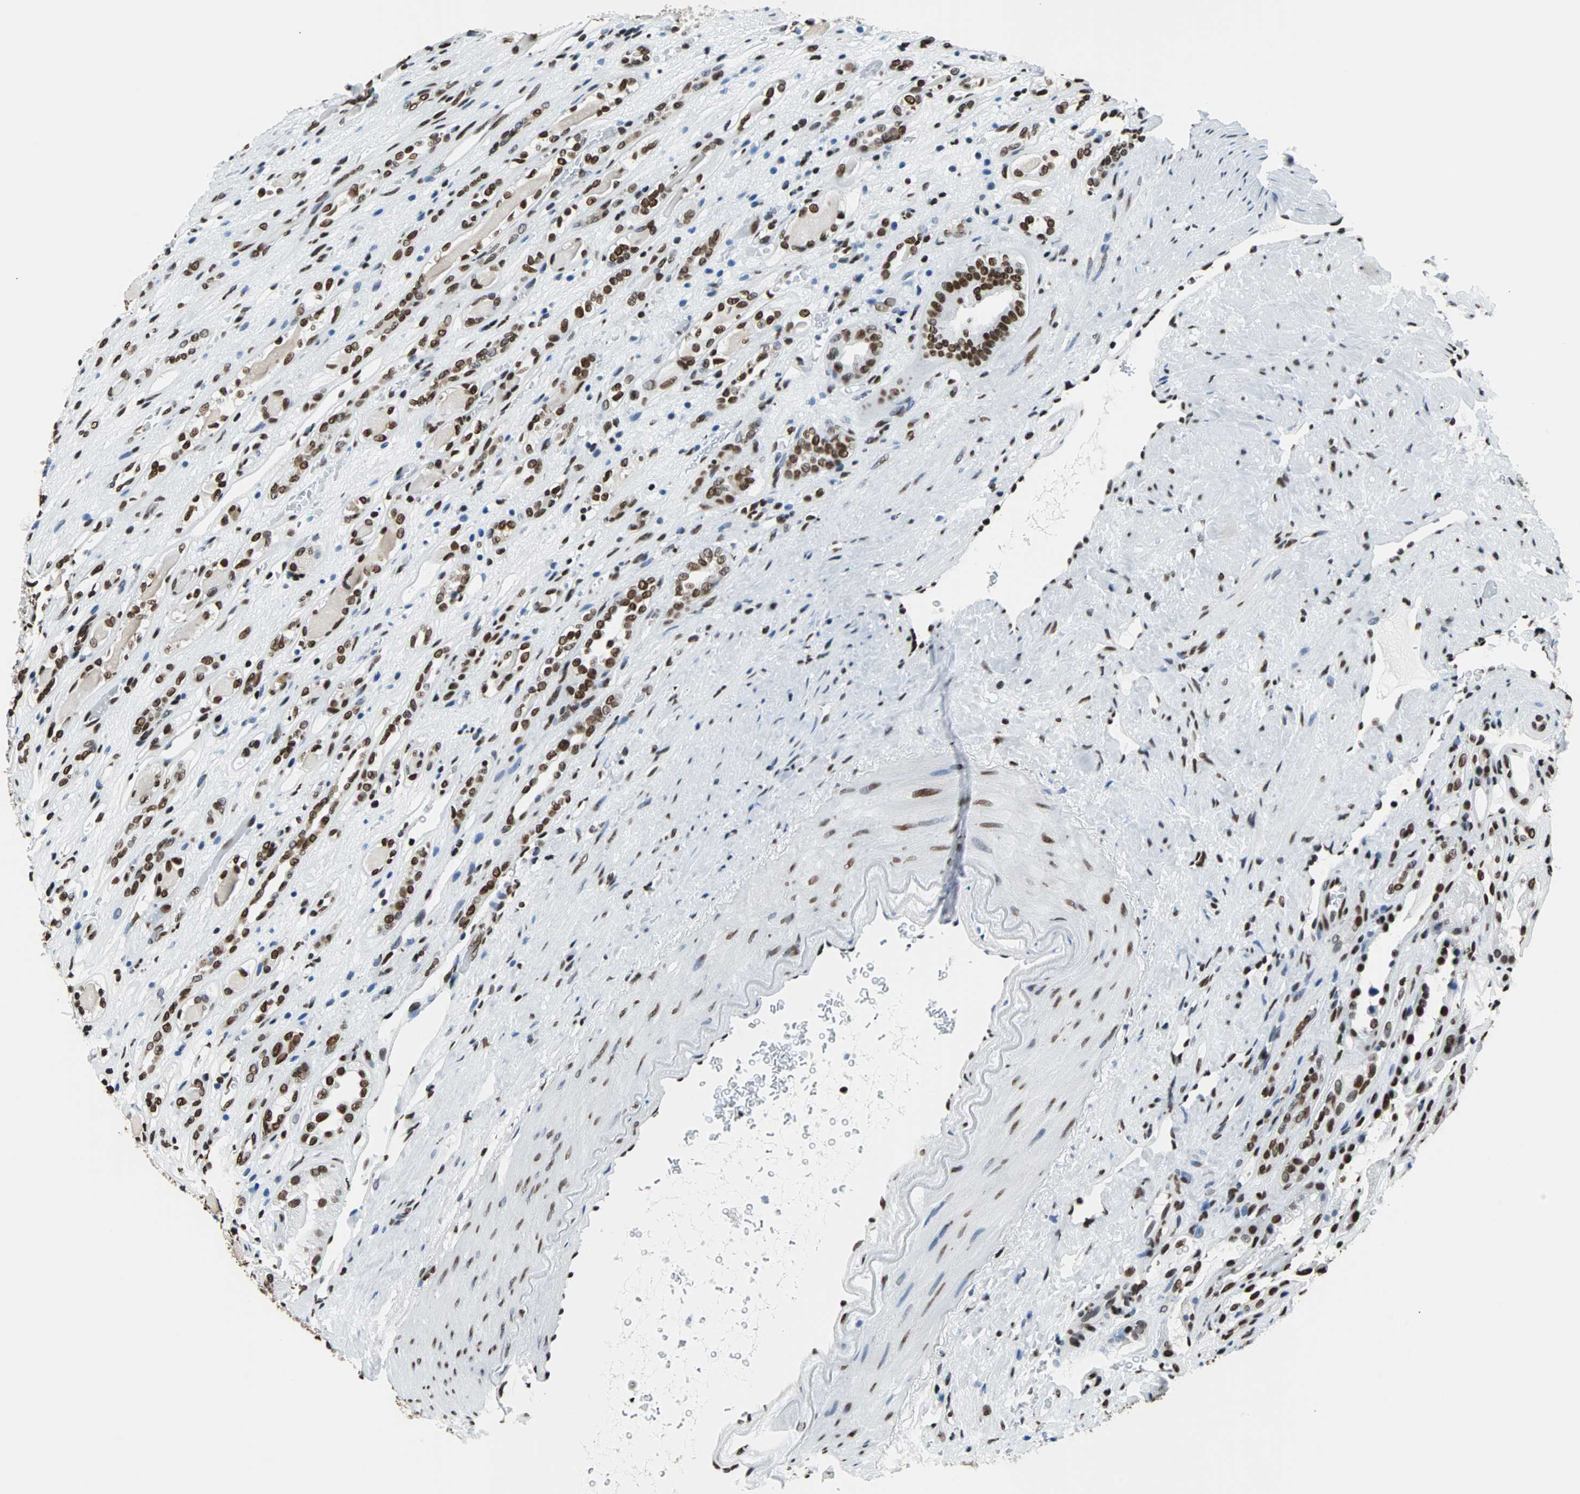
{"staining": {"intensity": "strong", "quantity": ">75%", "location": "nuclear"}, "tissue": "renal cancer", "cell_type": "Tumor cells", "image_type": "cancer", "snomed": [{"axis": "morphology", "description": "Adenocarcinoma, NOS"}, {"axis": "topography", "description": "Kidney"}], "caption": "Protein expression analysis of human renal cancer (adenocarcinoma) reveals strong nuclear expression in approximately >75% of tumor cells. The staining was performed using DAB, with brown indicating positive protein expression. Nuclei are stained blue with hematoxylin.", "gene": "FUBP1", "patient": {"sex": "female", "age": 60}}